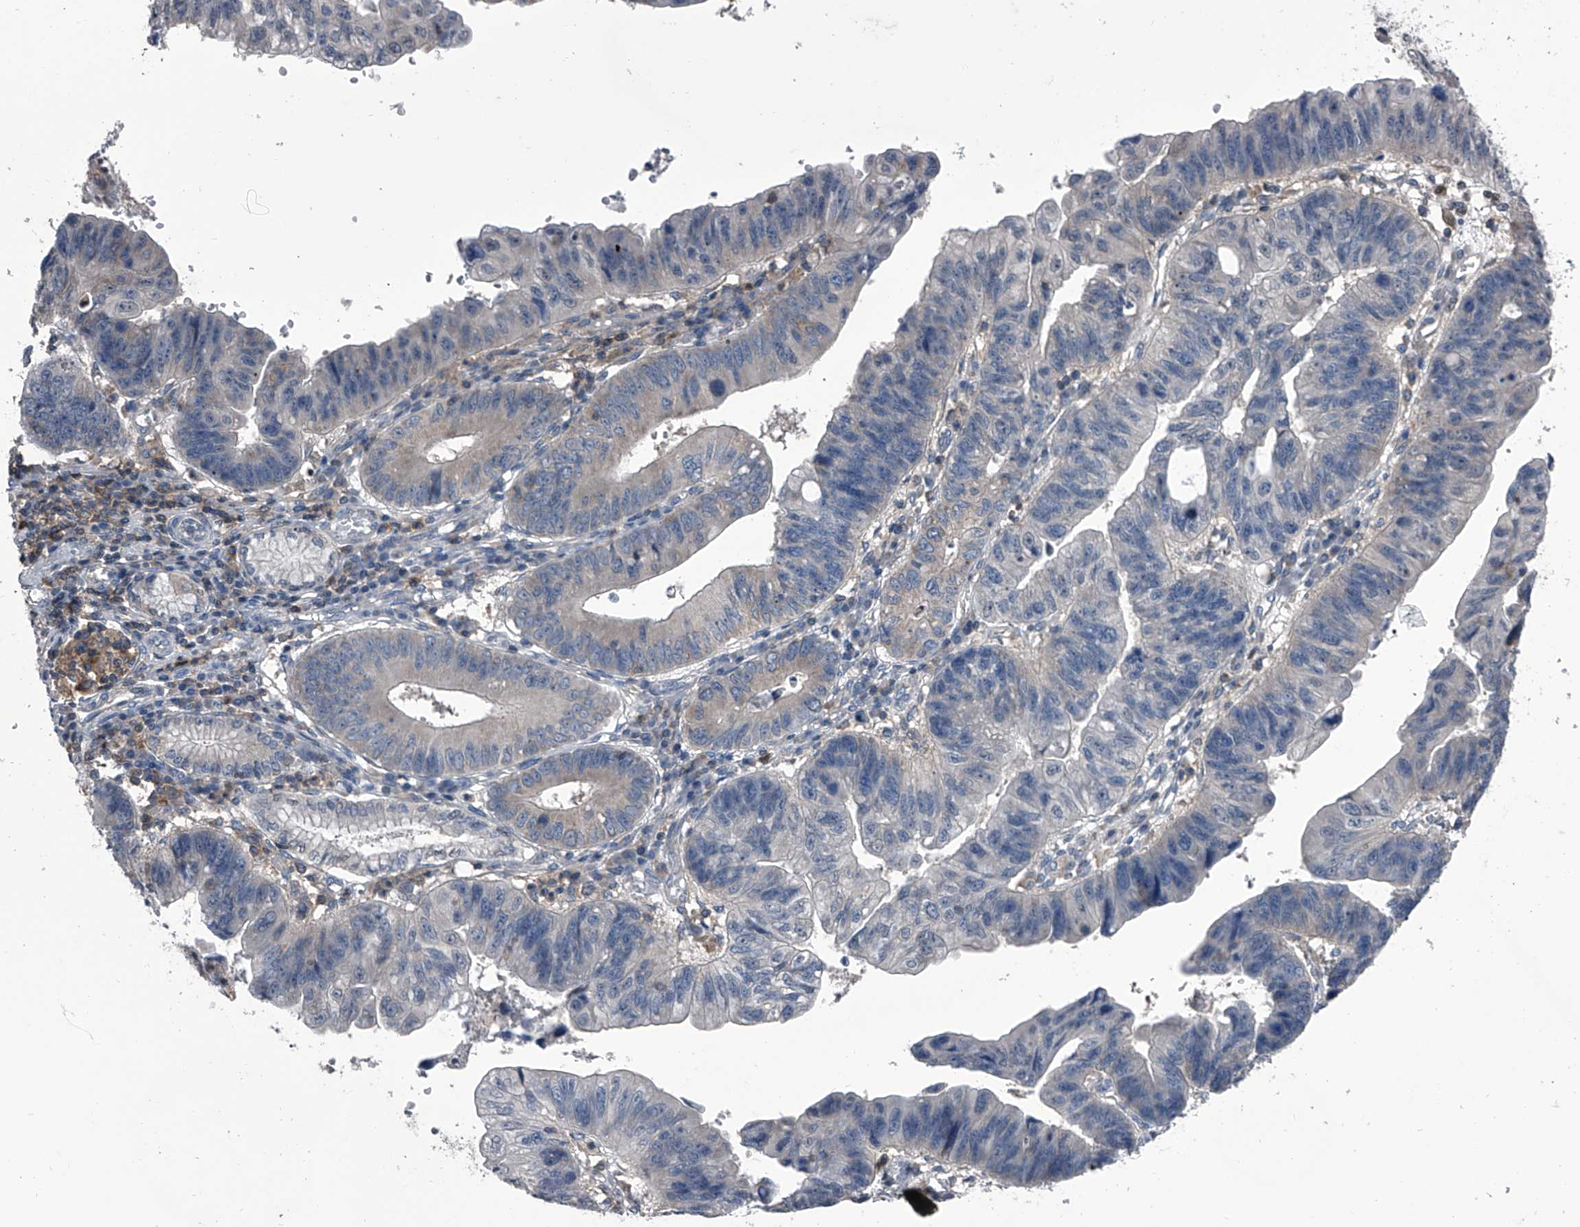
{"staining": {"intensity": "negative", "quantity": "none", "location": "none"}, "tissue": "stomach cancer", "cell_type": "Tumor cells", "image_type": "cancer", "snomed": [{"axis": "morphology", "description": "Adenocarcinoma, NOS"}, {"axis": "topography", "description": "Stomach"}], "caption": "An image of adenocarcinoma (stomach) stained for a protein exhibits no brown staining in tumor cells.", "gene": "PIP5K1A", "patient": {"sex": "male", "age": 59}}